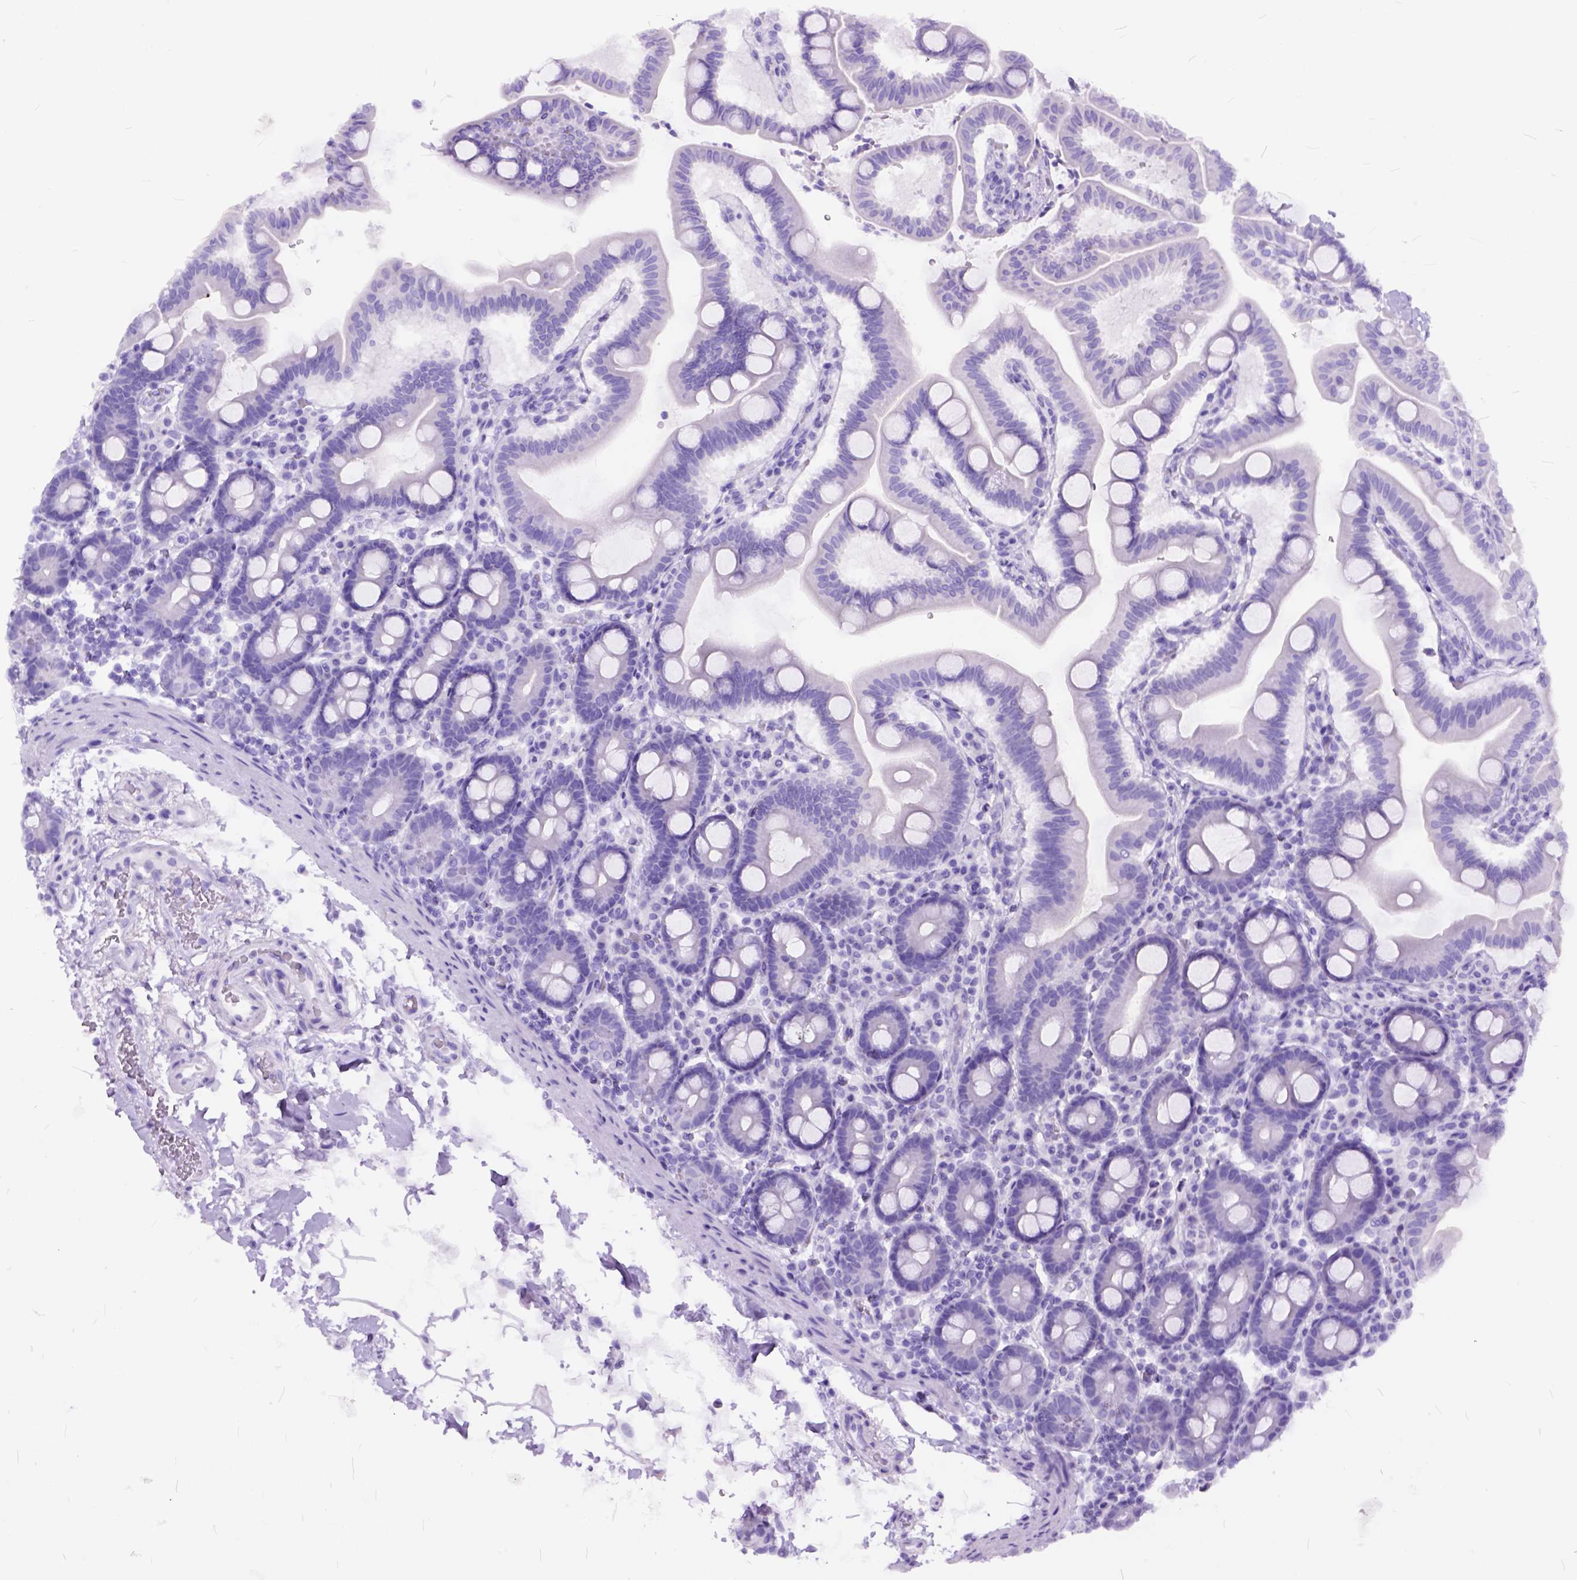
{"staining": {"intensity": "negative", "quantity": "none", "location": "none"}, "tissue": "duodenum", "cell_type": "Glandular cells", "image_type": "normal", "snomed": [{"axis": "morphology", "description": "Normal tissue, NOS"}, {"axis": "topography", "description": "Pancreas"}, {"axis": "topography", "description": "Duodenum"}], "caption": "The IHC micrograph has no significant positivity in glandular cells of duodenum.", "gene": "C1QTNF3", "patient": {"sex": "male", "age": 59}}